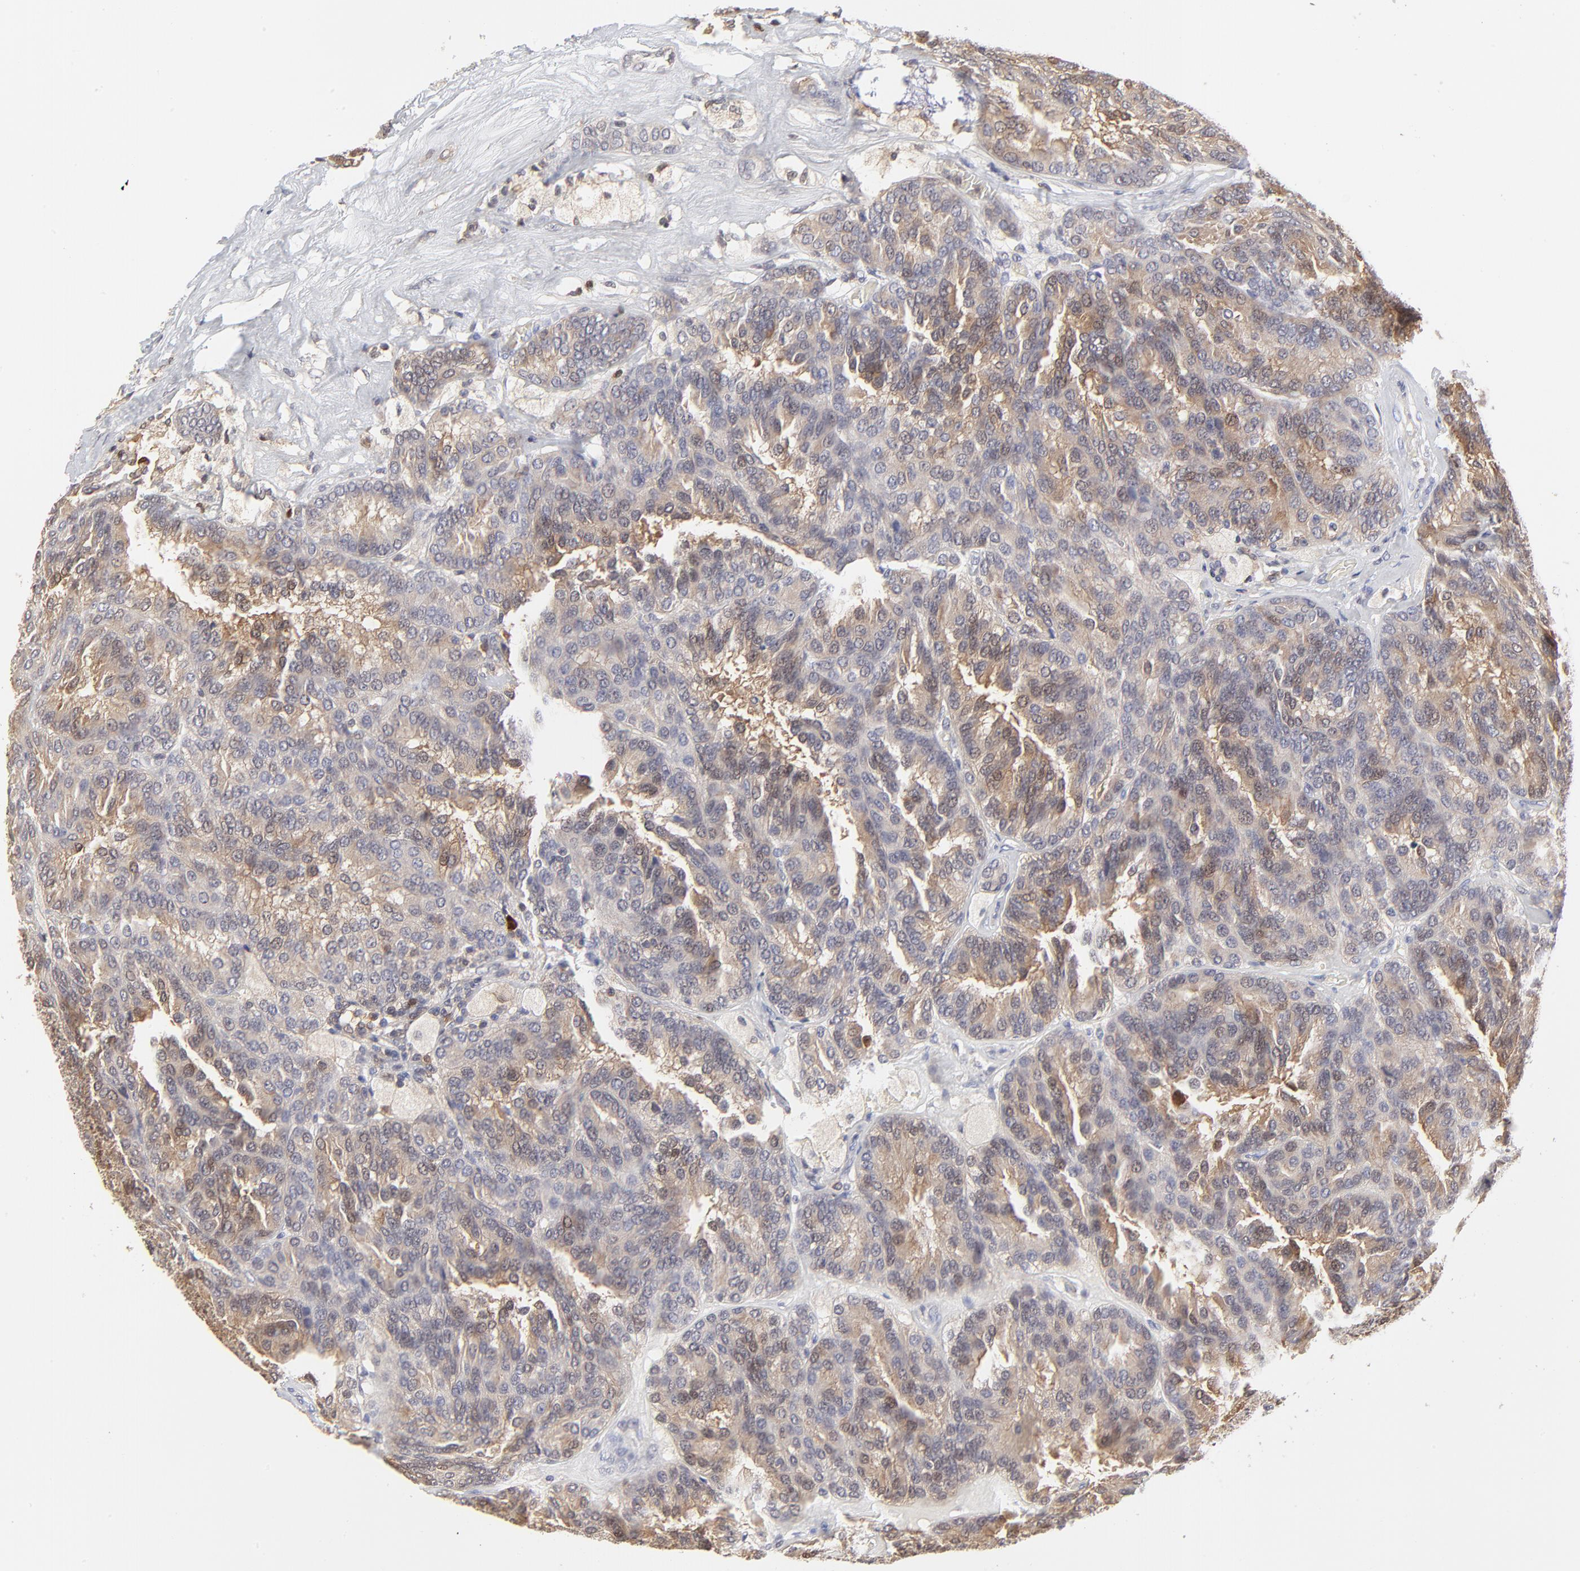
{"staining": {"intensity": "weak", "quantity": "<25%", "location": "cytoplasmic/membranous"}, "tissue": "renal cancer", "cell_type": "Tumor cells", "image_type": "cancer", "snomed": [{"axis": "morphology", "description": "Adenocarcinoma, NOS"}, {"axis": "topography", "description": "Kidney"}], "caption": "High magnification brightfield microscopy of renal cancer stained with DAB (3,3'-diaminobenzidine) (brown) and counterstained with hematoxylin (blue): tumor cells show no significant expression.", "gene": "CASP3", "patient": {"sex": "male", "age": 46}}